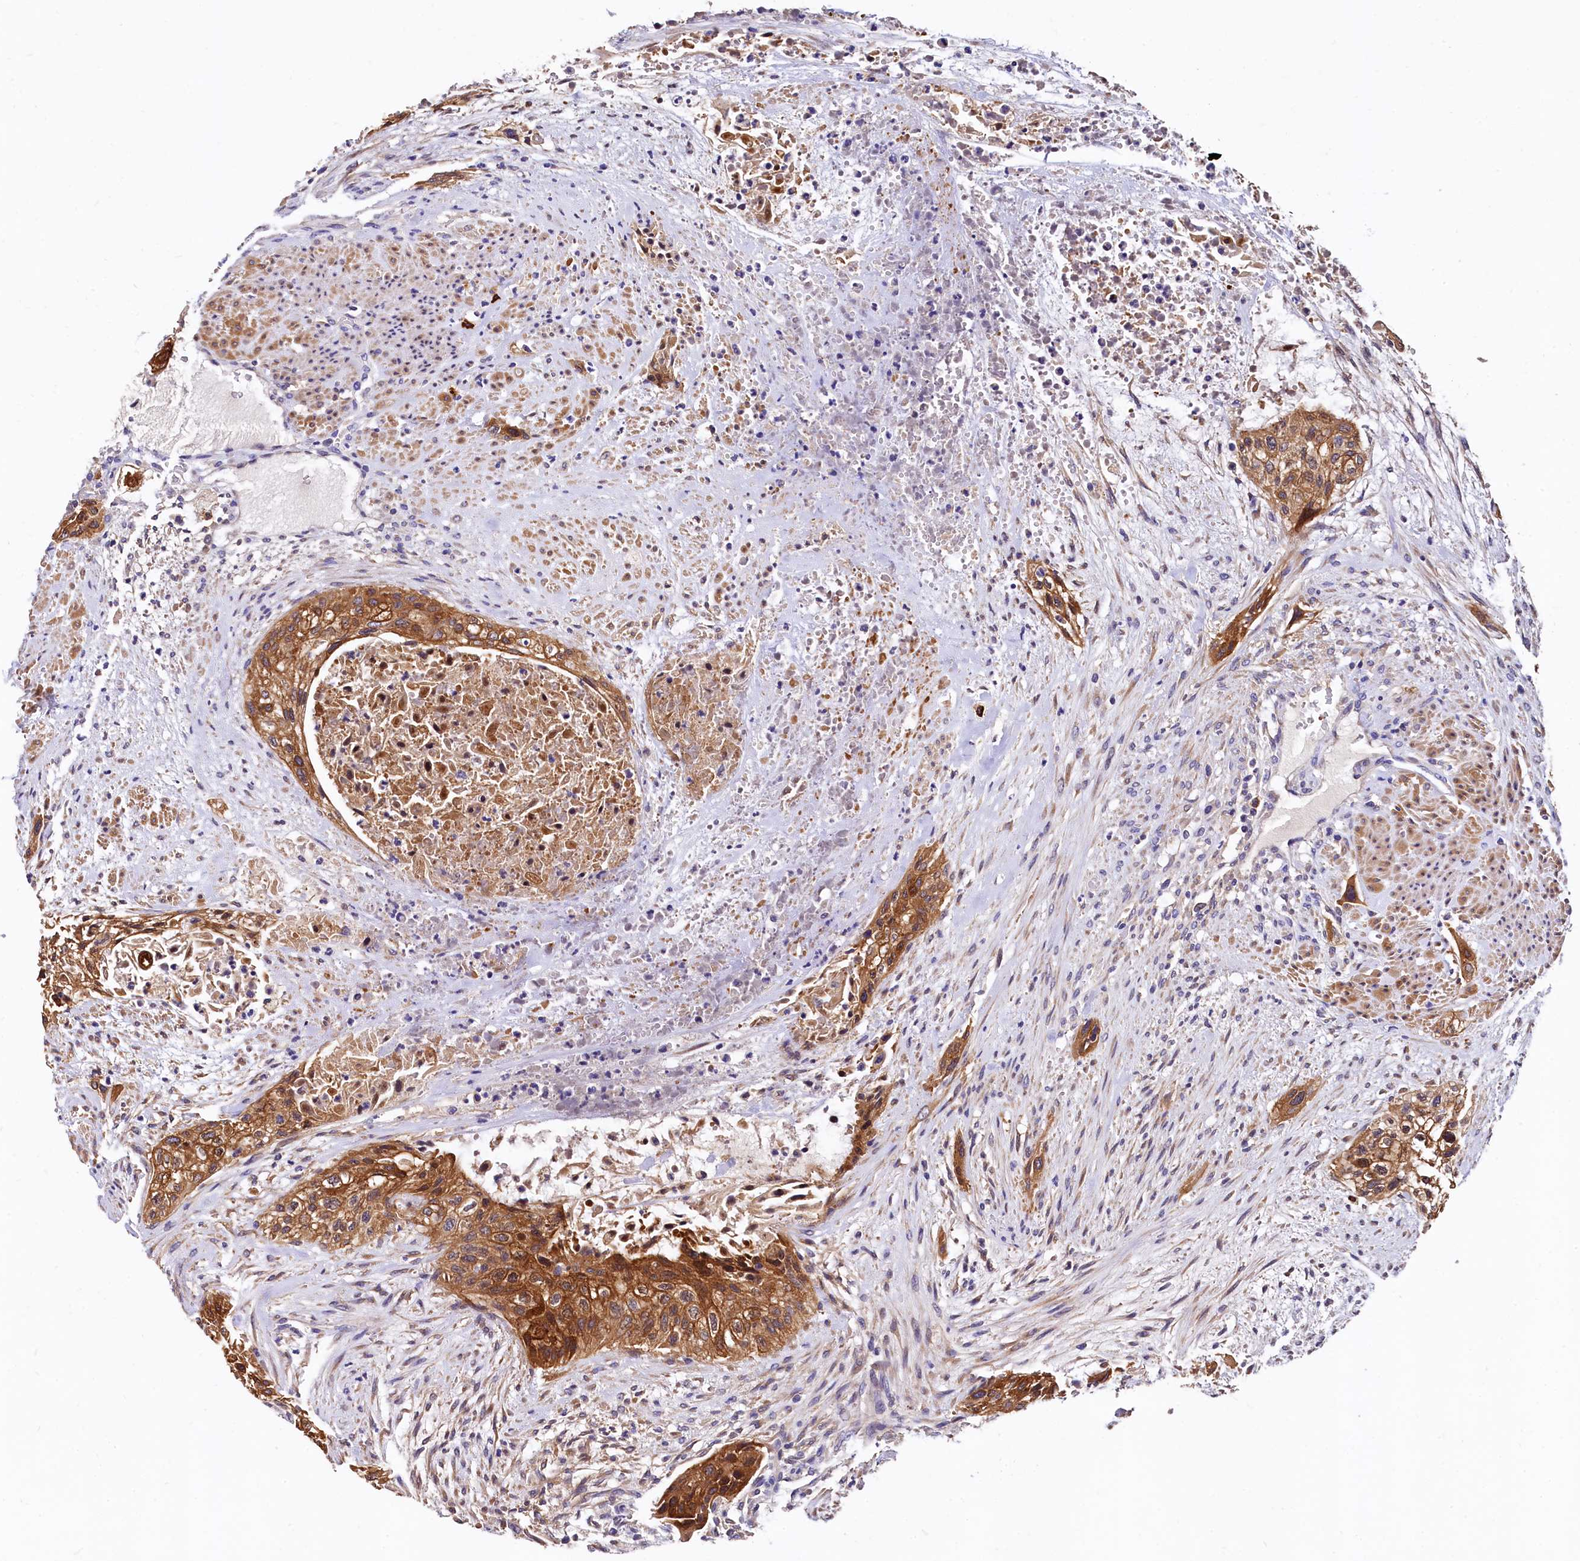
{"staining": {"intensity": "strong", "quantity": ">75%", "location": "cytoplasmic/membranous"}, "tissue": "urothelial cancer", "cell_type": "Tumor cells", "image_type": "cancer", "snomed": [{"axis": "morphology", "description": "Urothelial carcinoma, High grade"}, {"axis": "topography", "description": "Urinary bladder"}], "caption": "Immunohistochemical staining of urothelial carcinoma (high-grade) exhibits high levels of strong cytoplasmic/membranous protein positivity in about >75% of tumor cells. Nuclei are stained in blue.", "gene": "EPS8L2", "patient": {"sex": "male", "age": 35}}